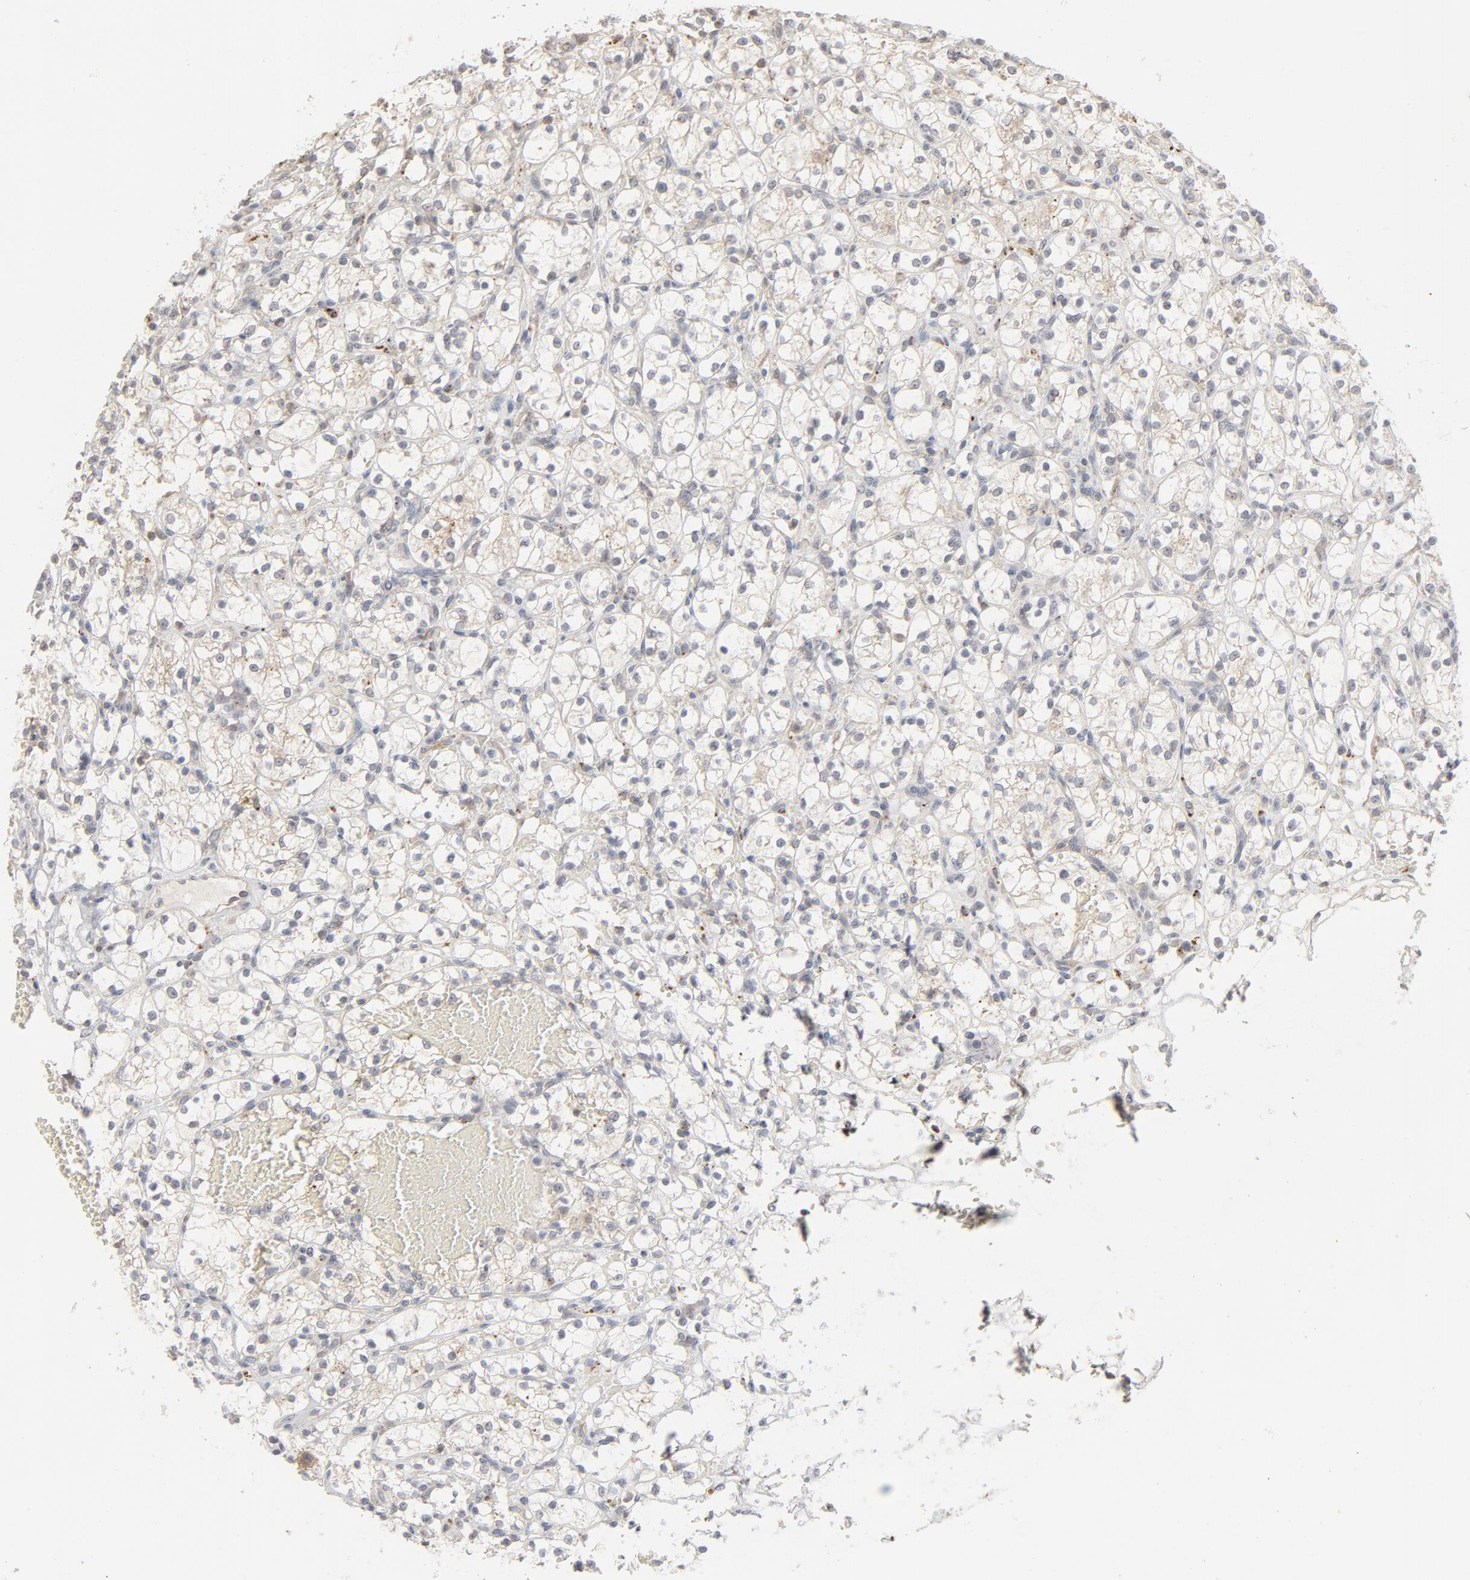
{"staining": {"intensity": "negative", "quantity": "none", "location": "none"}, "tissue": "renal cancer", "cell_type": "Tumor cells", "image_type": "cancer", "snomed": [{"axis": "morphology", "description": "Adenocarcinoma, NOS"}, {"axis": "topography", "description": "Kidney"}], "caption": "There is no significant positivity in tumor cells of renal adenocarcinoma.", "gene": "POMT2", "patient": {"sex": "female", "age": 60}}